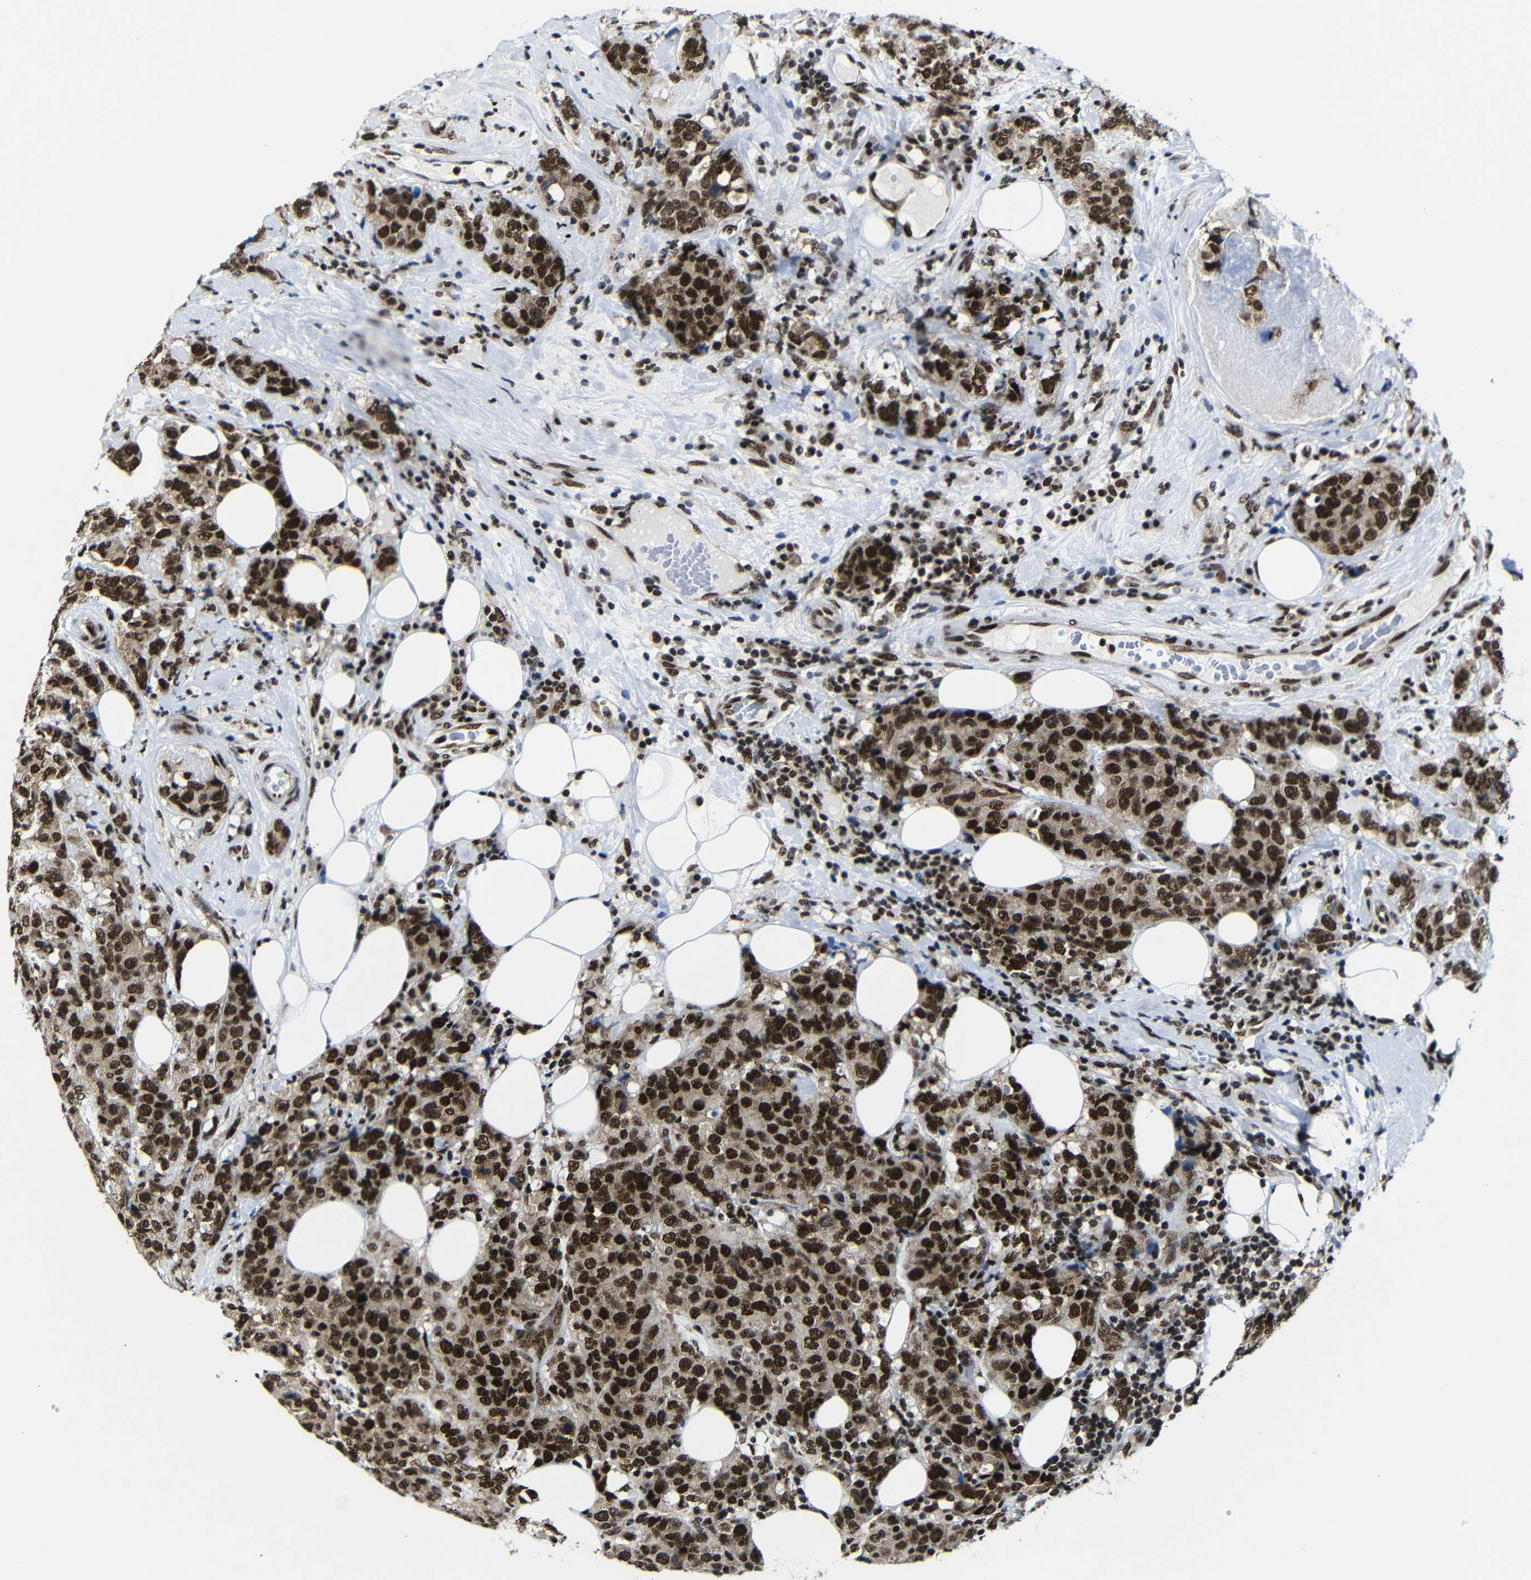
{"staining": {"intensity": "strong", "quantity": ">75%", "location": "nuclear"}, "tissue": "breast cancer", "cell_type": "Tumor cells", "image_type": "cancer", "snomed": [{"axis": "morphology", "description": "Lobular carcinoma"}, {"axis": "topography", "description": "Breast"}], "caption": "A brown stain labels strong nuclear staining of a protein in breast cancer (lobular carcinoma) tumor cells. The staining is performed using DAB (3,3'-diaminobenzidine) brown chromogen to label protein expression. The nuclei are counter-stained blue using hematoxylin.", "gene": "PTBP1", "patient": {"sex": "female", "age": 59}}